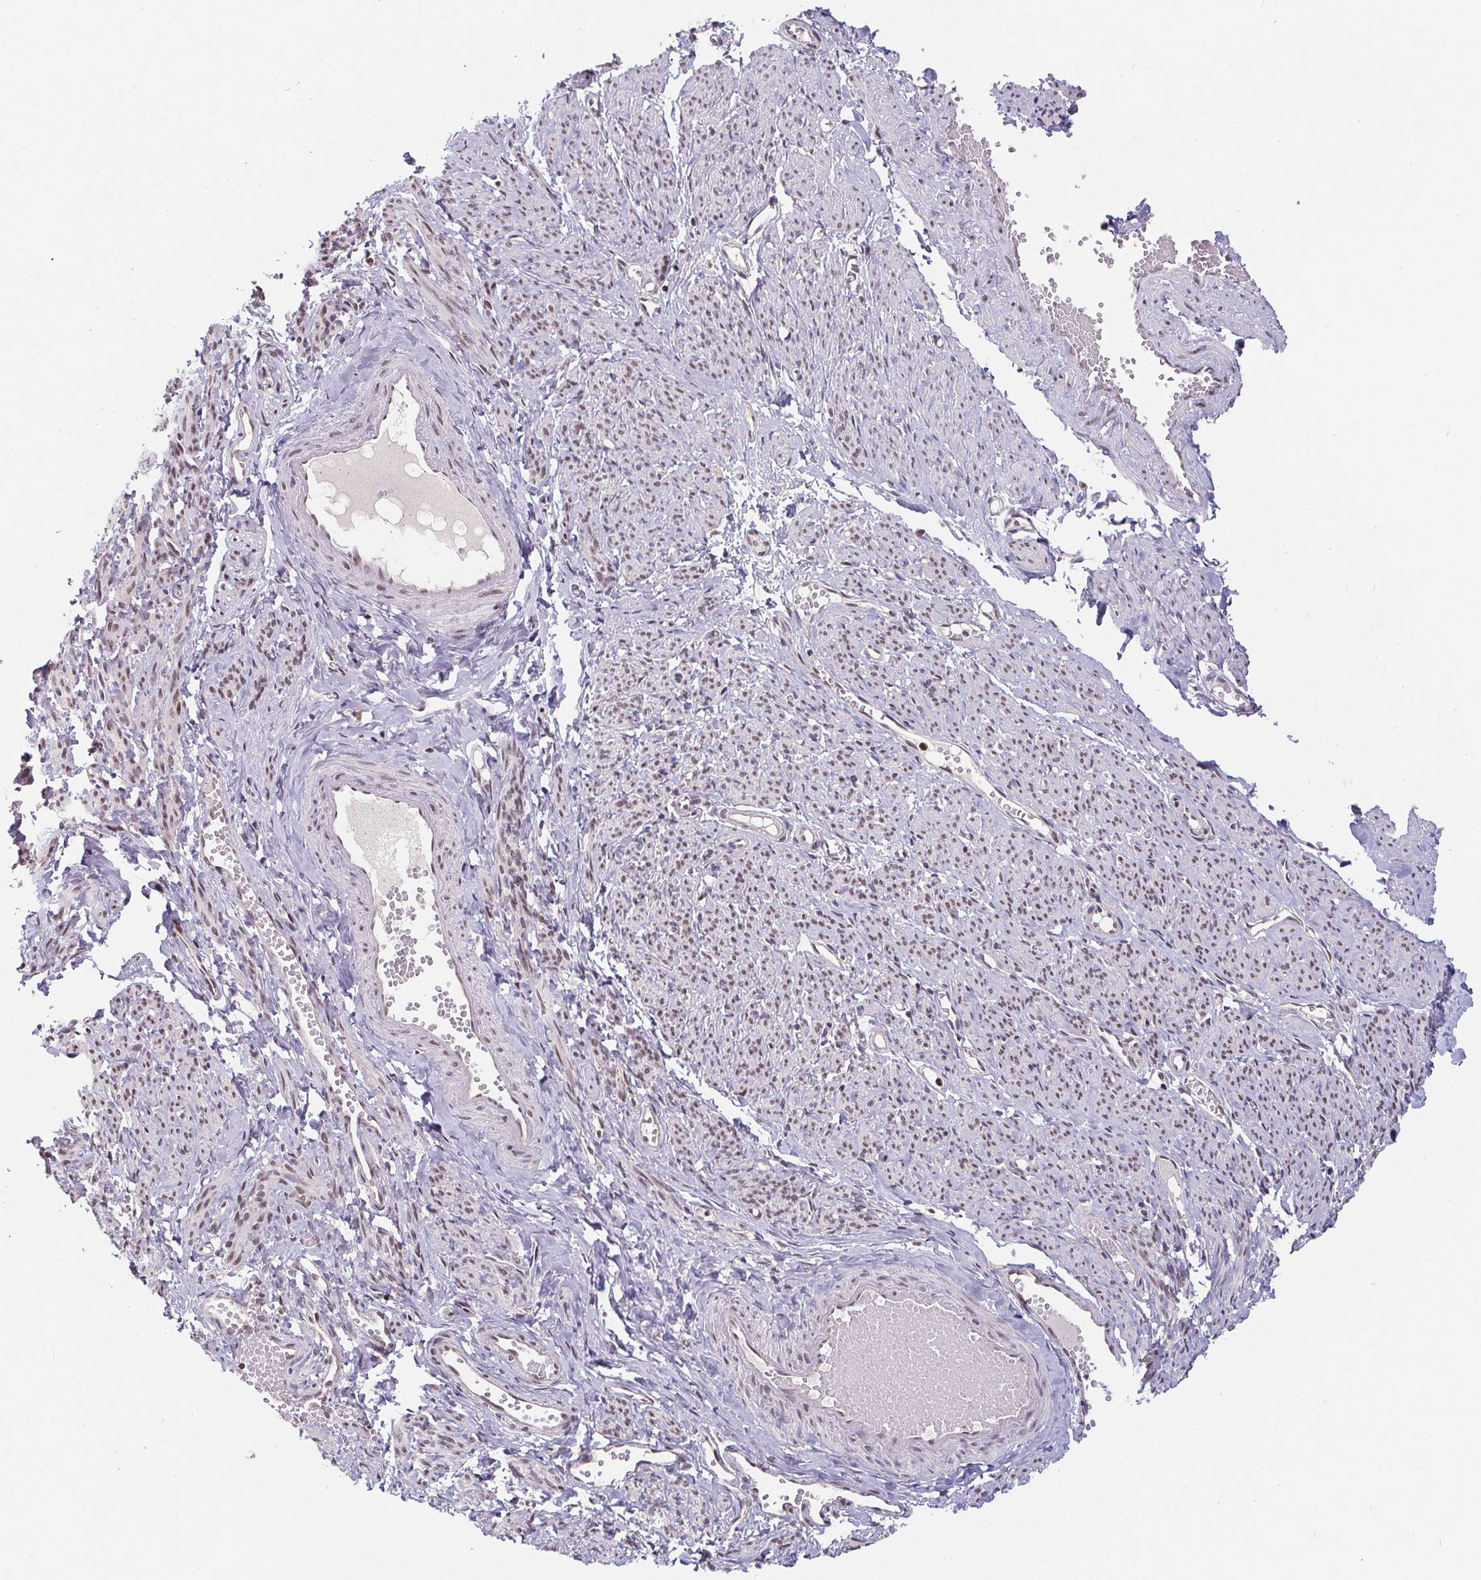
{"staining": {"intensity": "moderate", "quantity": "25%-75%", "location": "nuclear"}, "tissue": "smooth muscle", "cell_type": "Smooth muscle cells", "image_type": "normal", "snomed": [{"axis": "morphology", "description": "Normal tissue, NOS"}, {"axis": "topography", "description": "Smooth muscle"}], "caption": "Protein analysis of normal smooth muscle reveals moderate nuclear expression in approximately 25%-75% of smooth muscle cells.", "gene": "POU2F1", "patient": {"sex": "female", "age": 65}}